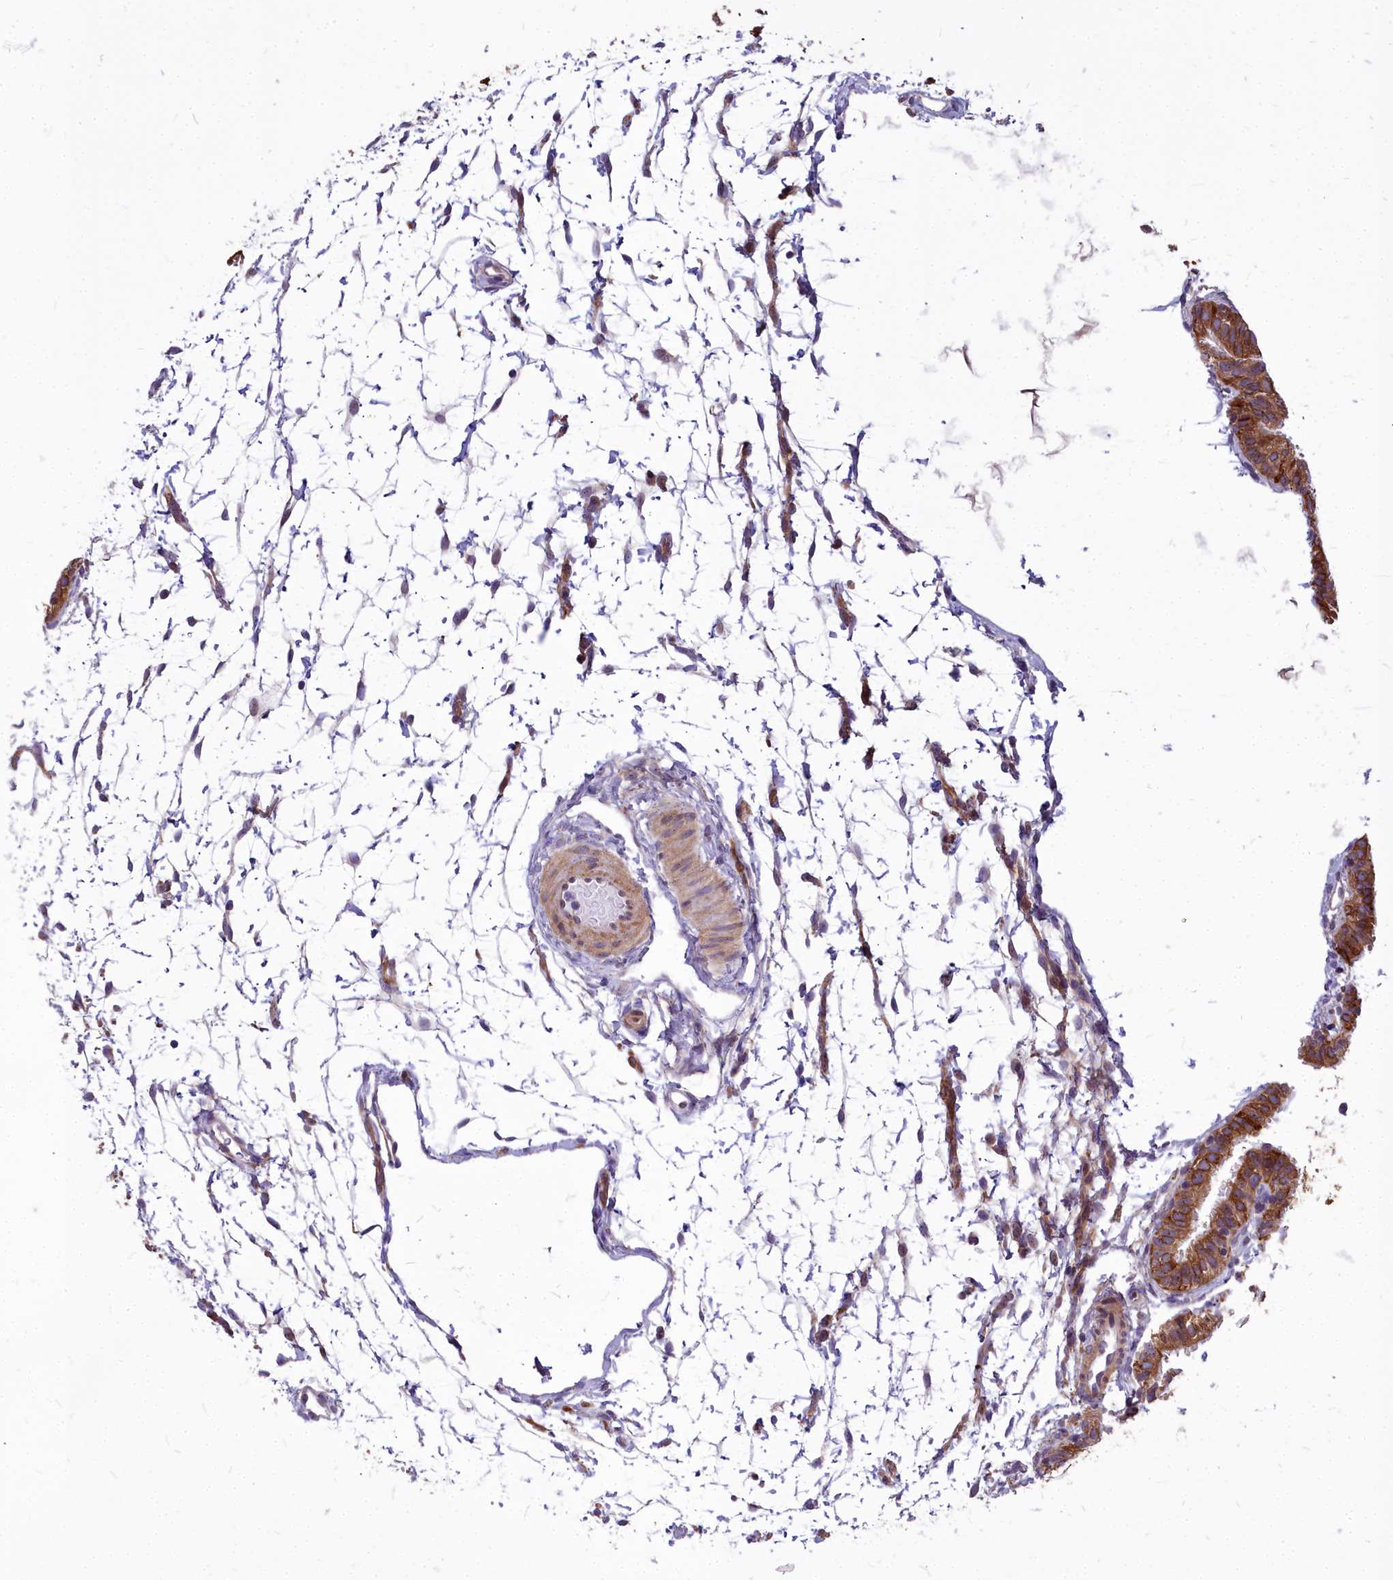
{"staining": {"intensity": "moderate", "quantity": ">75%", "location": "cytoplasmic/membranous,nuclear"}, "tissue": "fallopian tube", "cell_type": "Glandular cells", "image_type": "normal", "snomed": [{"axis": "morphology", "description": "Normal tissue, NOS"}, {"axis": "topography", "description": "Fallopian tube"}], "caption": "DAB (3,3'-diaminobenzidine) immunohistochemical staining of benign human fallopian tube shows moderate cytoplasmic/membranous,nuclear protein expression in approximately >75% of glandular cells.", "gene": "ABCB8", "patient": {"sex": "female", "age": 35}}